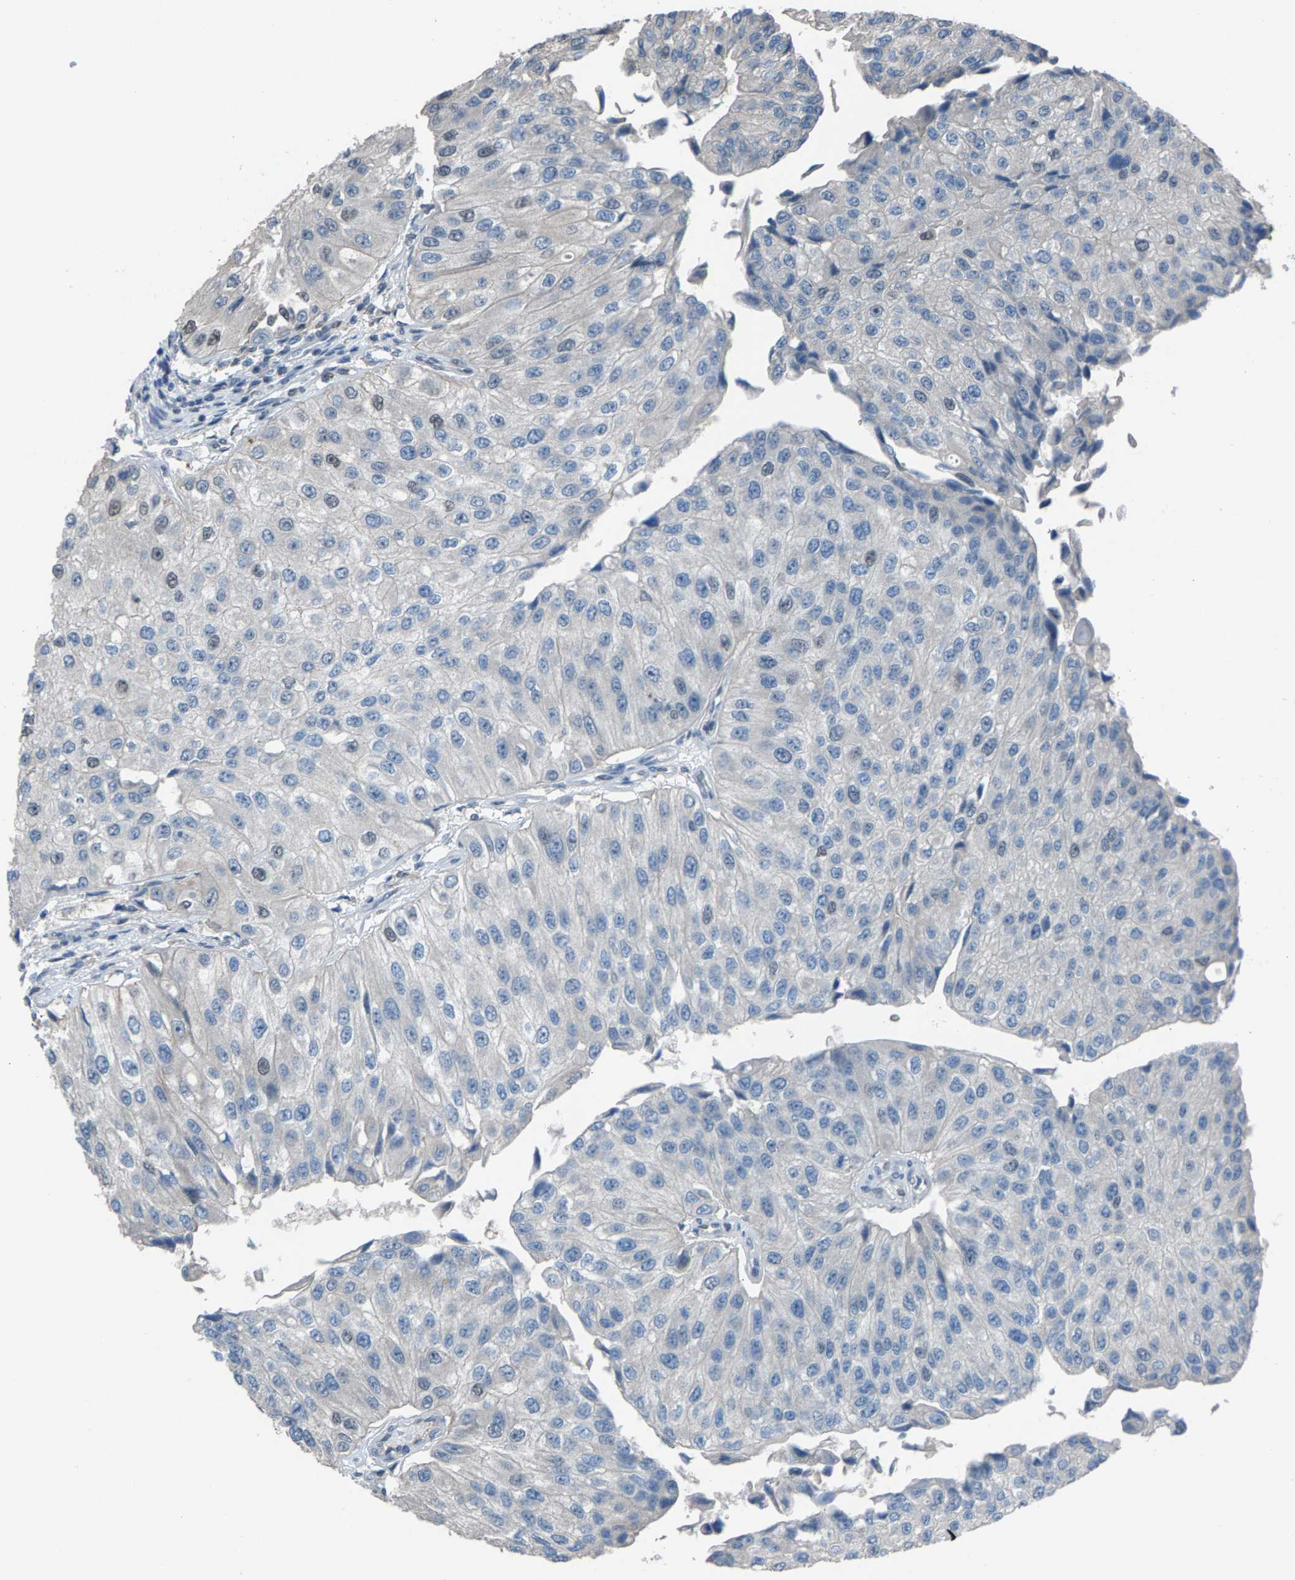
{"staining": {"intensity": "negative", "quantity": "none", "location": "none"}, "tissue": "urothelial cancer", "cell_type": "Tumor cells", "image_type": "cancer", "snomed": [{"axis": "morphology", "description": "Urothelial carcinoma, High grade"}, {"axis": "topography", "description": "Kidney"}, {"axis": "topography", "description": "Urinary bladder"}], "caption": "Photomicrograph shows no protein positivity in tumor cells of urothelial cancer tissue.", "gene": "ZNF276", "patient": {"sex": "male", "age": 77}}